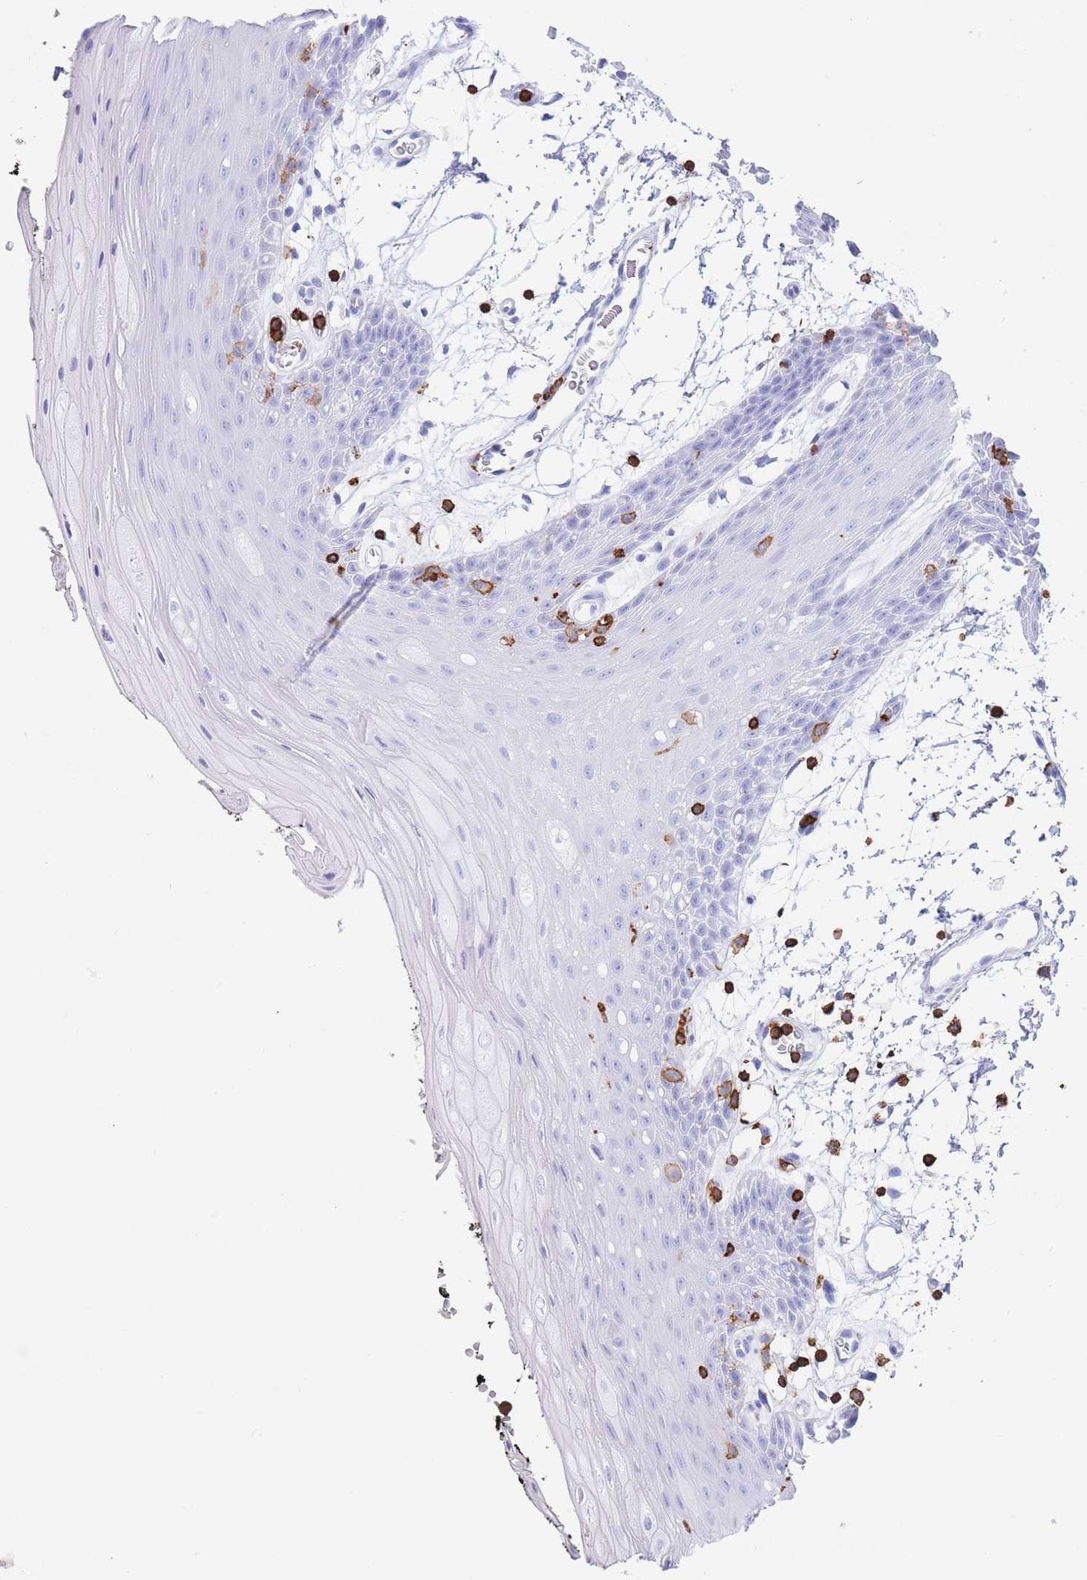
{"staining": {"intensity": "negative", "quantity": "none", "location": "none"}, "tissue": "oral mucosa", "cell_type": "Squamous epithelial cells", "image_type": "normal", "snomed": [{"axis": "morphology", "description": "Normal tissue, NOS"}, {"axis": "topography", "description": "Oral tissue"}, {"axis": "topography", "description": "Tounge, NOS"}], "caption": "Immunohistochemical staining of unremarkable human oral mucosa demonstrates no significant staining in squamous epithelial cells. (DAB (3,3'-diaminobenzidine) immunohistochemistry (IHC) with hematoxylin counter stain).", "gene": "CORO1A", "patient": {"sex": "female", "age": 59}}